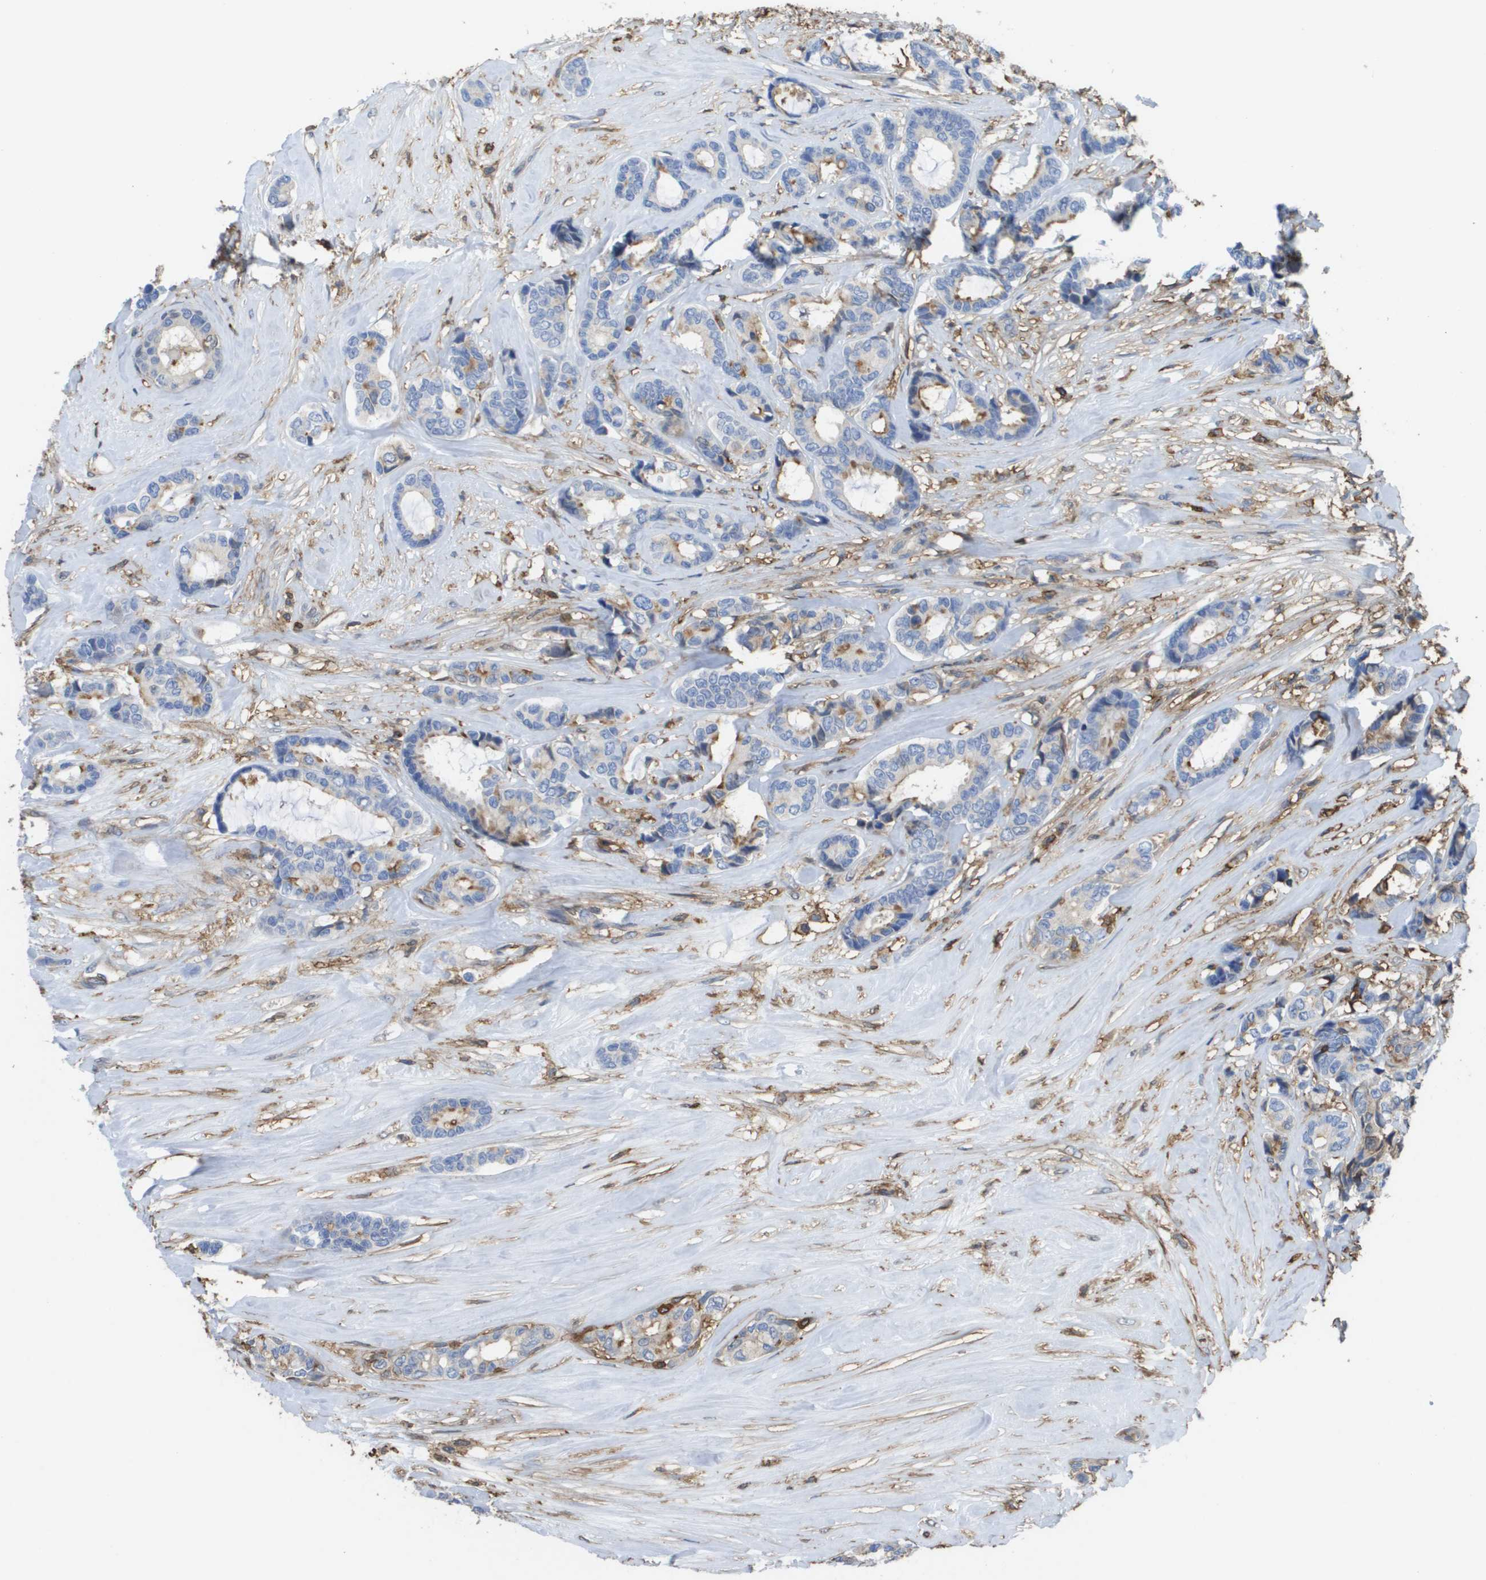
{"staining": {"intensity": "negative", "quantity": "none", "location": "none"}, "tissue": "breast cancer", "cell_type": "Tumor cells", "image_type": "cancer", "snomed": [{"axis": "morphology", "description": "Duct carcinoma"}, {"axis": "topography", "description": "Breast"}], "caption": "IHC of infiltrating ductal carcinoma (breast) exhibits no staining in tumor cells. (DAB (3,3'-diaminobenzidine) immunohistochemistry (IHC), high magnification).", "gene": "PASK", "patient": {"sex": "female", "age": 87}}